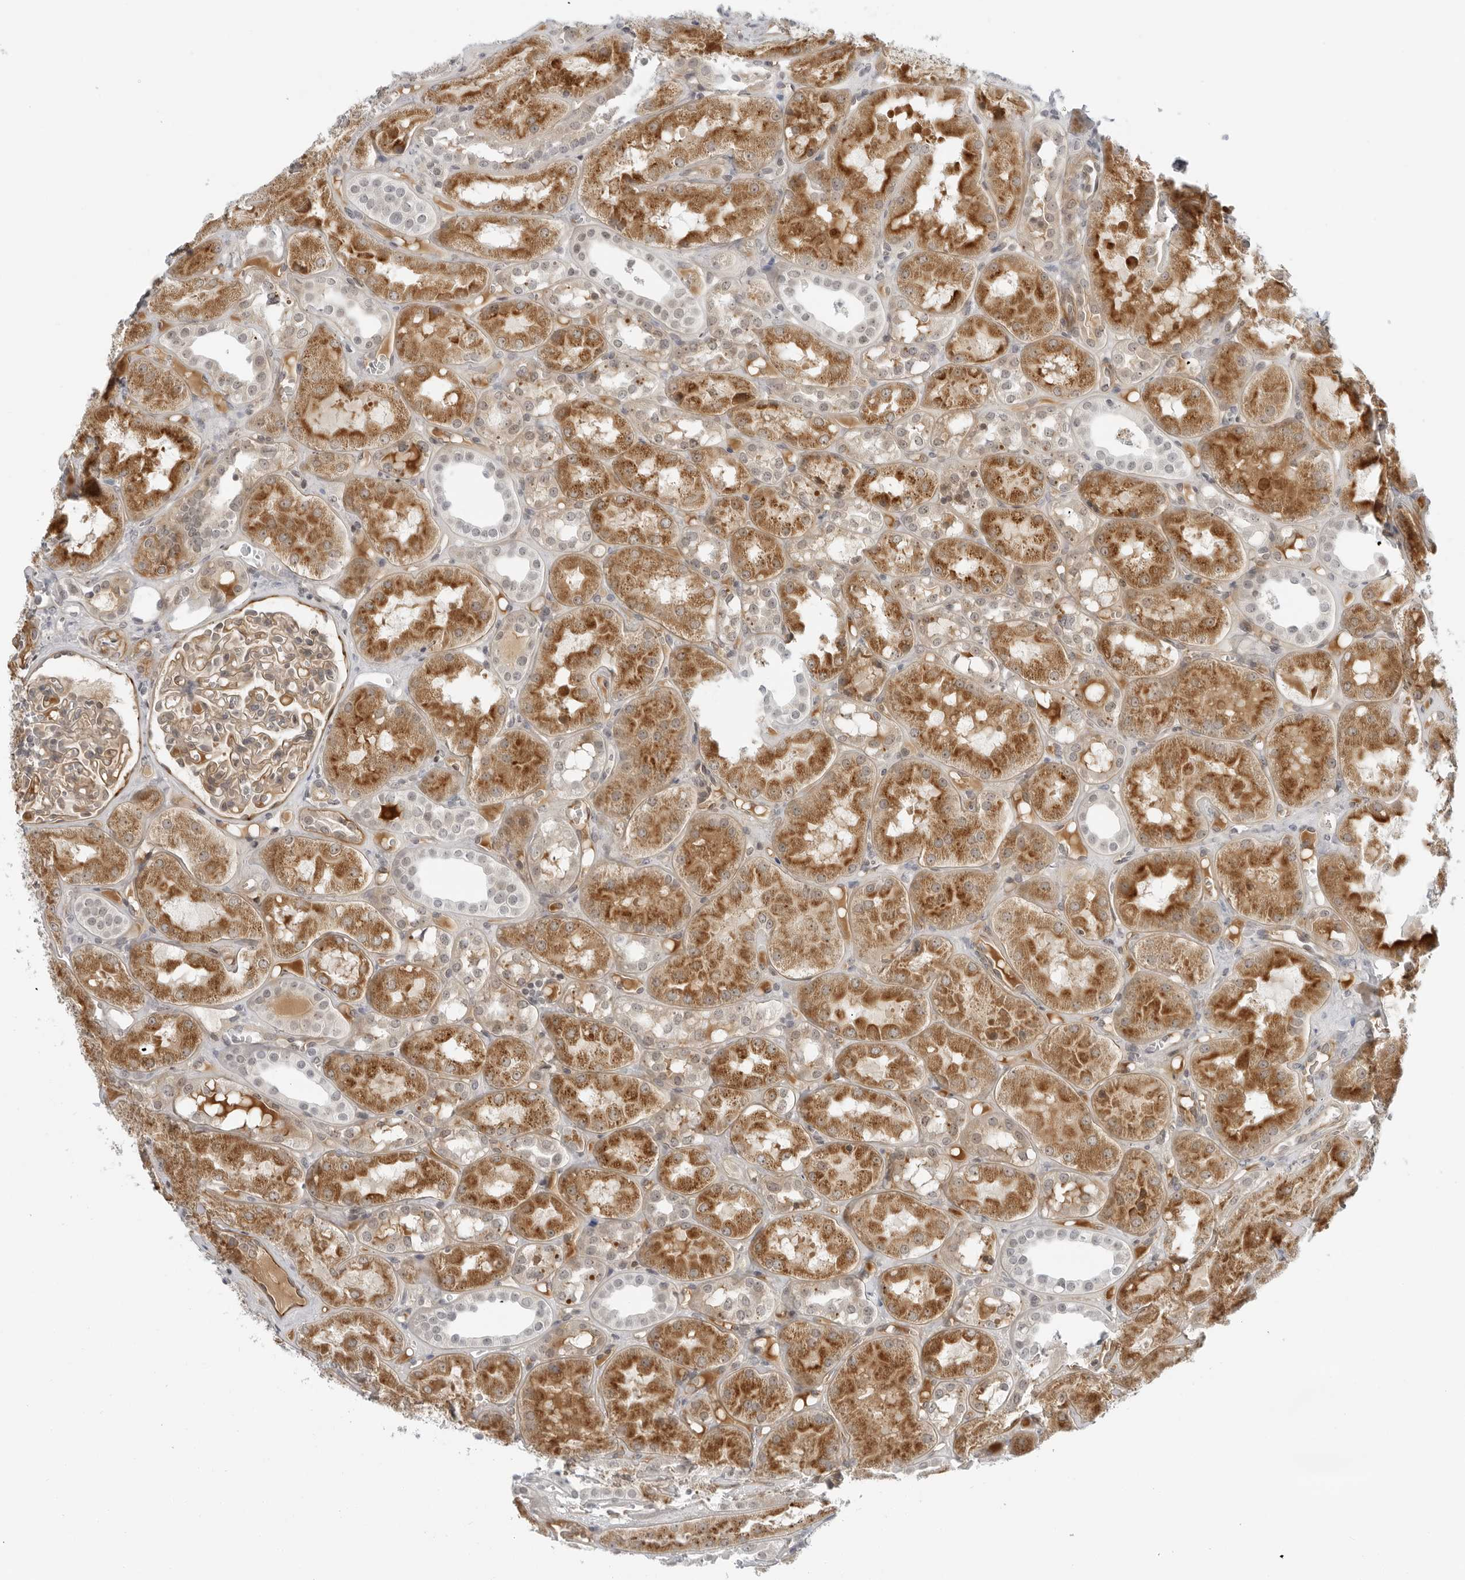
{"staining": {"intensity": "weak", "quantity": "<25%", "location": "cytoplasmic/membranous"}, "tissue": "kidney", "cell_type": "Cells in glomeruli", "image_type": "normal", "snomed": [{"axis": "morphology", "description": "Normal tissue, NOS"}, {"axis": "topography", "description": "Kidney"}], "caption": "IHC of normal kidney displays no positivity in cells in glomeruli. (DAB immunohistochemistry (IHC) visualized using brightfield microscopy, high magnification).", "gene": "SUGCT", "patient": {"sex": "male", "age": 16}}